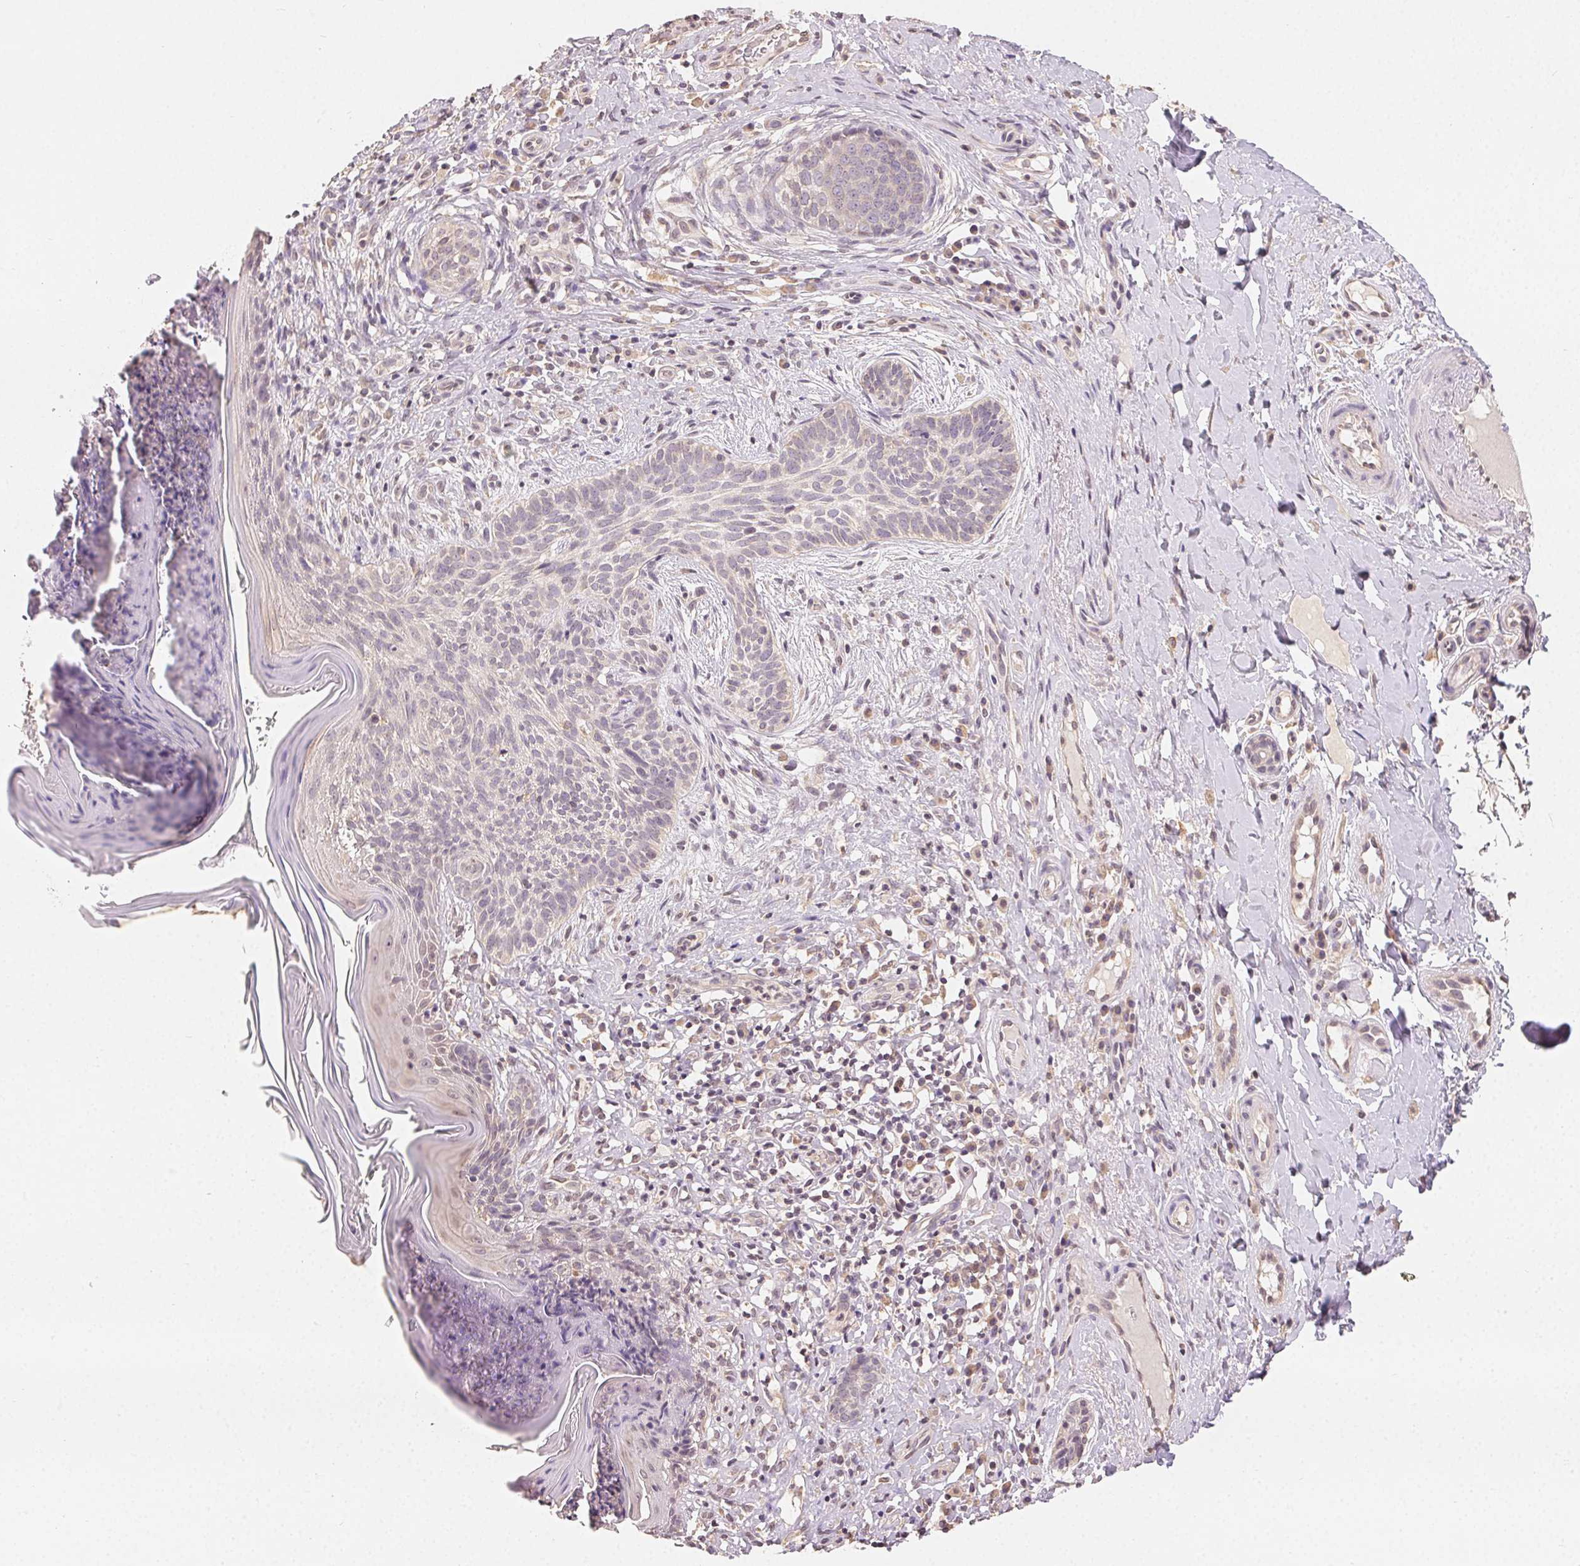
{"staining": {"intensity": "negative", "quantity": "none", "location": "none"}, "tissue": "skin cancer", "cell_type": "Tumor cells", "image_type": "cancer", "snomed": [{"axis": "morphology", "description": "Basal cell carcinoma"}, {"axis": "topography", "description": "Skin"}], "caption": "The IHC histopathology image has no significant positivity in tumor cells of skin cancer tissue.", "gene": "SEZ6L2", "patient": {"sex": "male", "age": 89}}